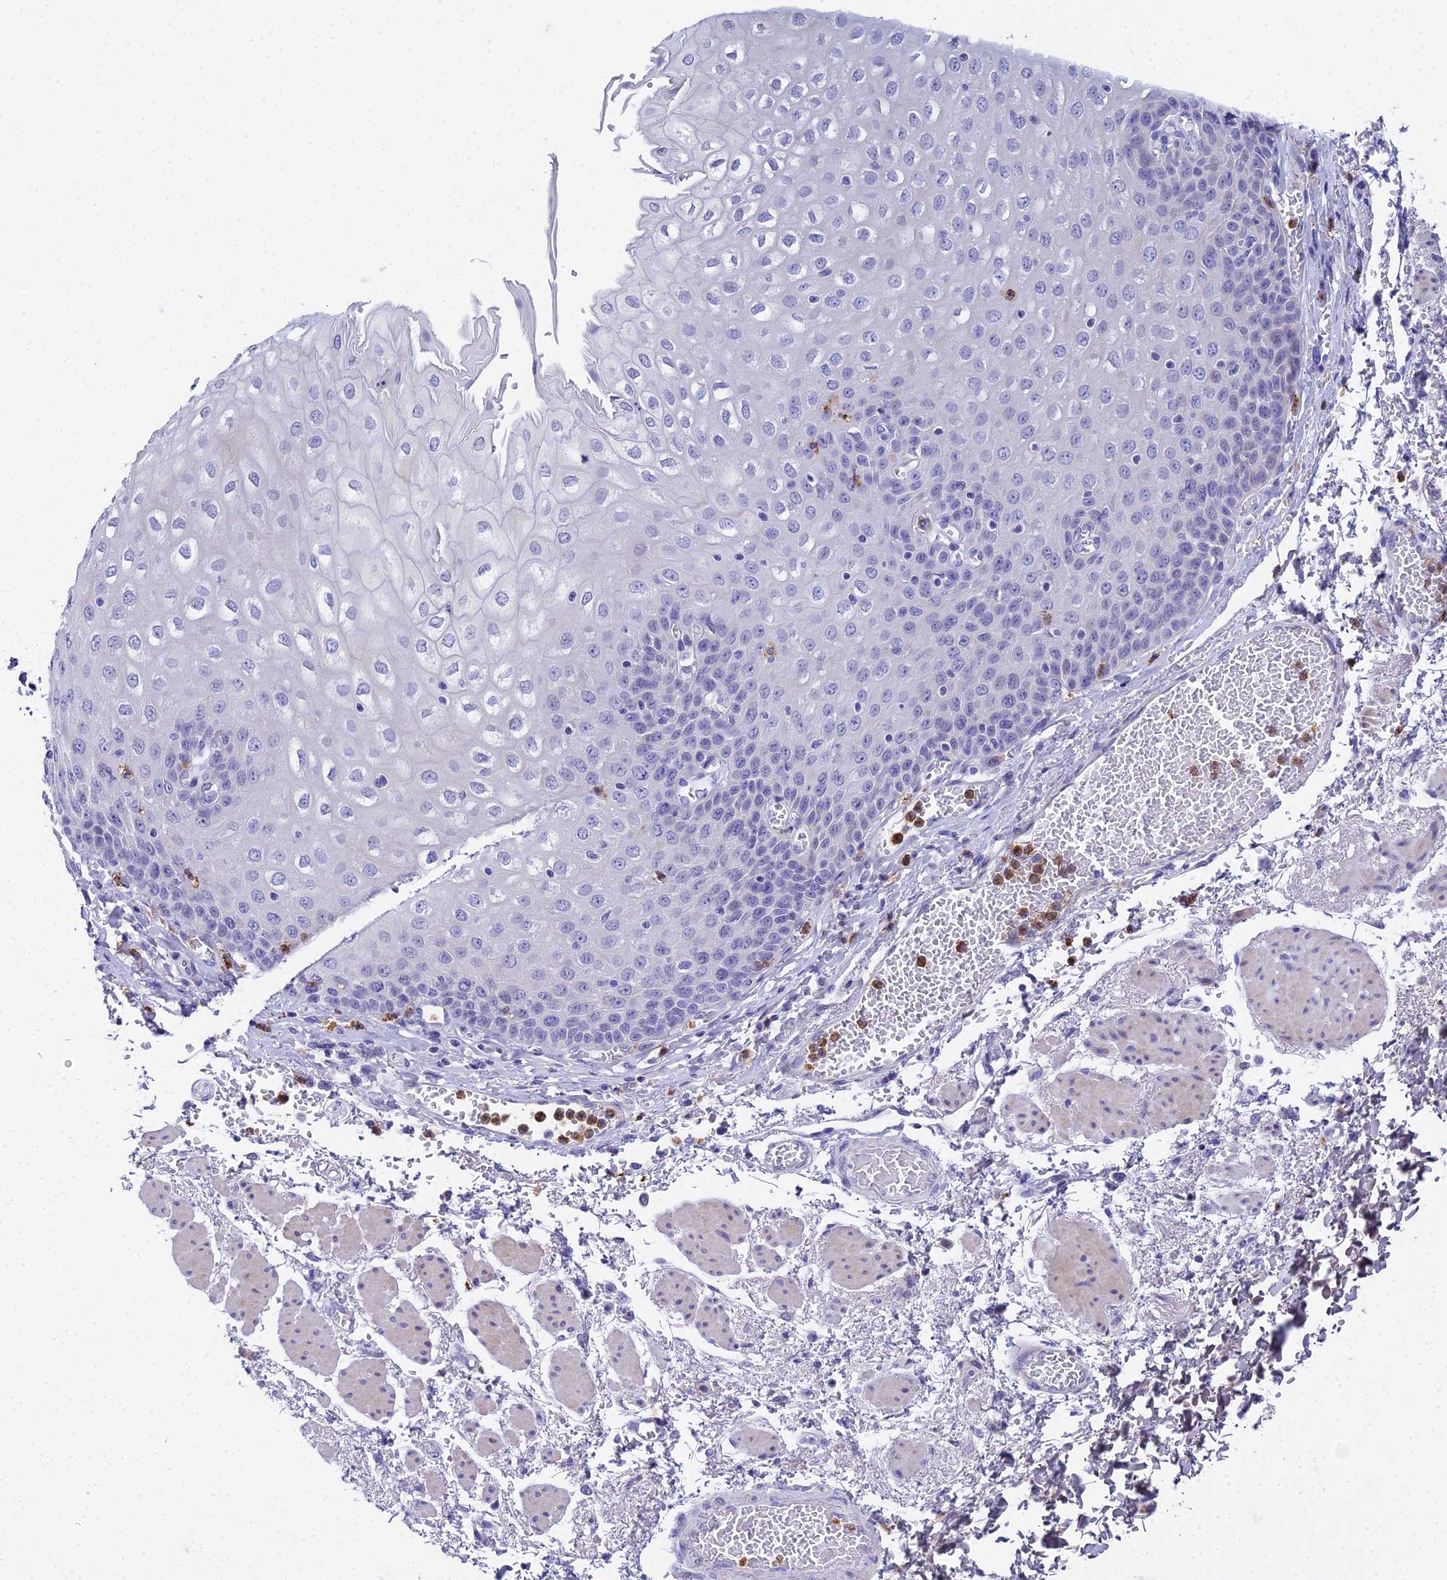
{"staining": {"intensity": "negative", "quantity": "none", "location": "none"}, "tissue": "esophagus", "cell_type": "Squamous epithelial cells", "image_type": "normal", "snomed": [{"axis": "morphology", "description": "Normal tissue, NOS"}, {"axis": "topography", "description": "Esophagus"}], "caption": "Immunohistochemistry histopathology image of benign esophagus: esophagus stained with DAB (3,3'-diaminobenzidine) shows no significant protein expression in squamous epithelial cells.", "gene": "VWC2L", "patient": {"sex": "male", "age": 81}}